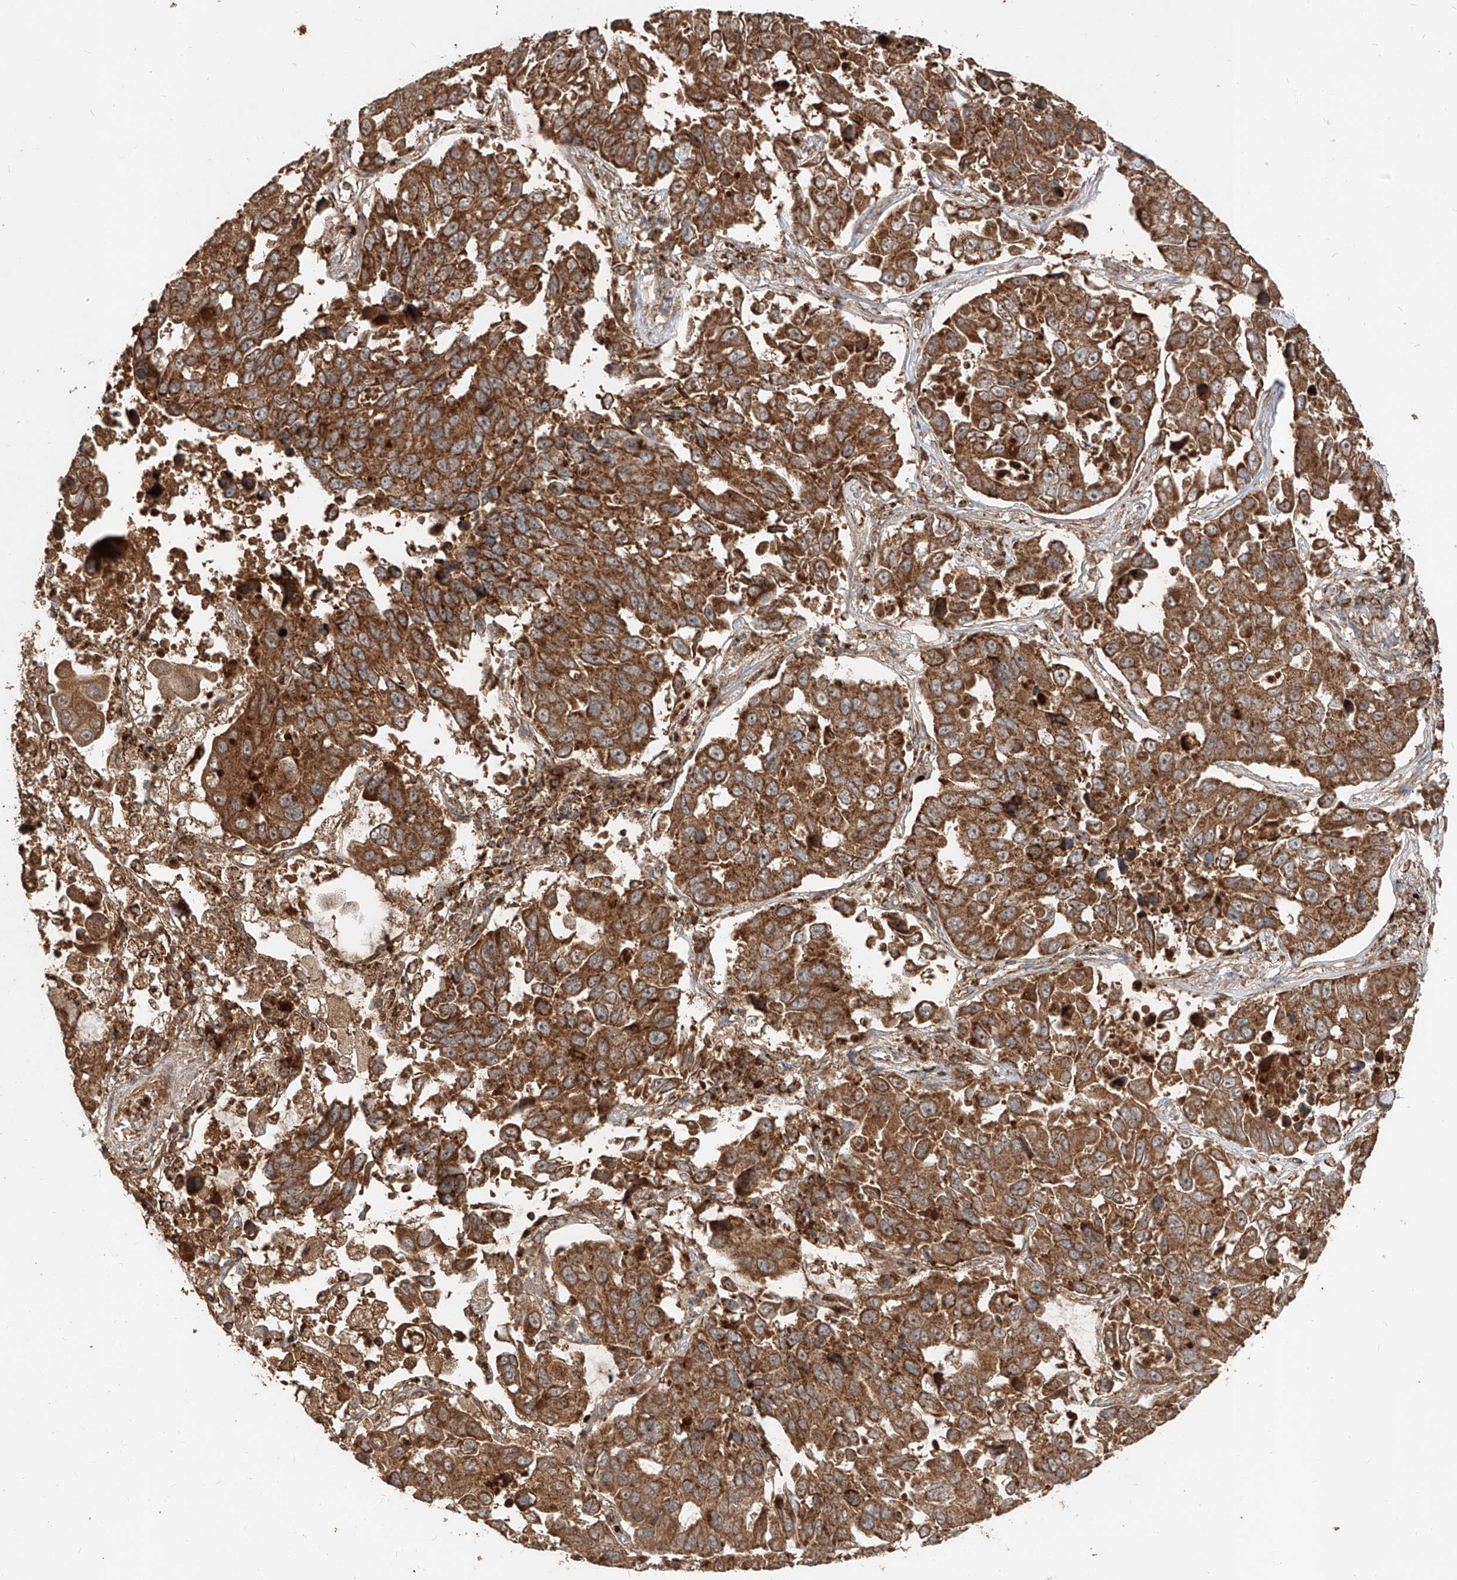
{"staining": {"intensity": "strong", "quantity": ">75%", "location": "cytoplasmic/membranous"}, "tissue": "lung cancer", "cell_type": "Tumor cells", "image_type": "cancer", "snomed": [{"axis": "morphology", "description": "Adenocarcinoma, NOS"}, {"axis": "topography", "description": "Lung"}], "caption": "A brown stain shows strong cytoplasmic/membranous expression of a protein in adenocarcinoma (lung) tumor cells. (brown staining indicates protein expression, while blue staining denotes nuclei).", "gene": "AIM2", "patient": {"sex": "male", "age": 64}}